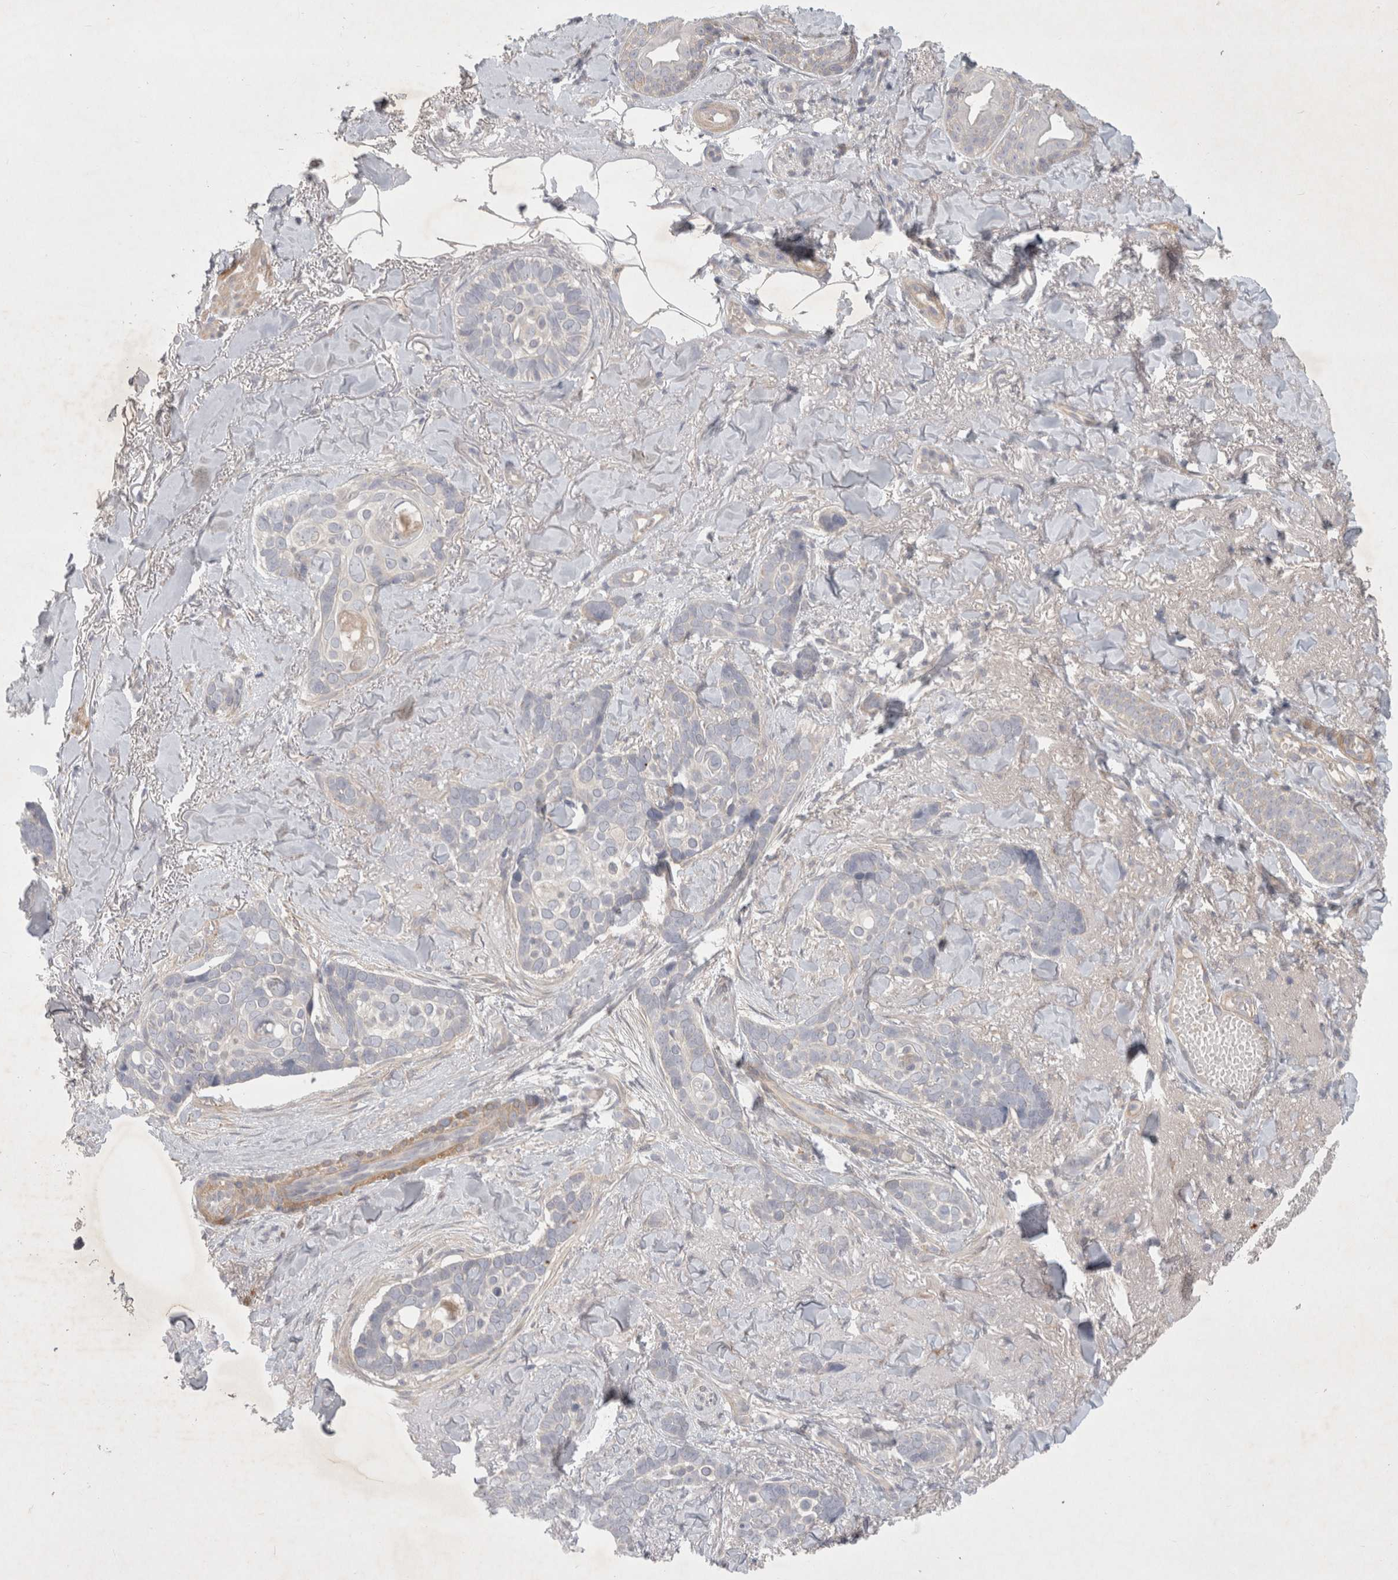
{"staining": {"intensity": "negative", "quantity": "none", "location": "none"}, "tissue": "skin cancer", "cell_type": "Tumor cells", "image_type": "cancer", "snomed": [{"axis": "morphology", "description": "Basal cell carcinoma"}, {"axis": "topography", "description": "Skin"}], "caption": "This micrograph is of skin basal cell carcinoma stained with IHC to label a protein in brown with the nuclei are counter-stained blue. There is no expression in tumor cells.", "gene": "BZW2", "patient": {"sex": "female", "age": 82}}